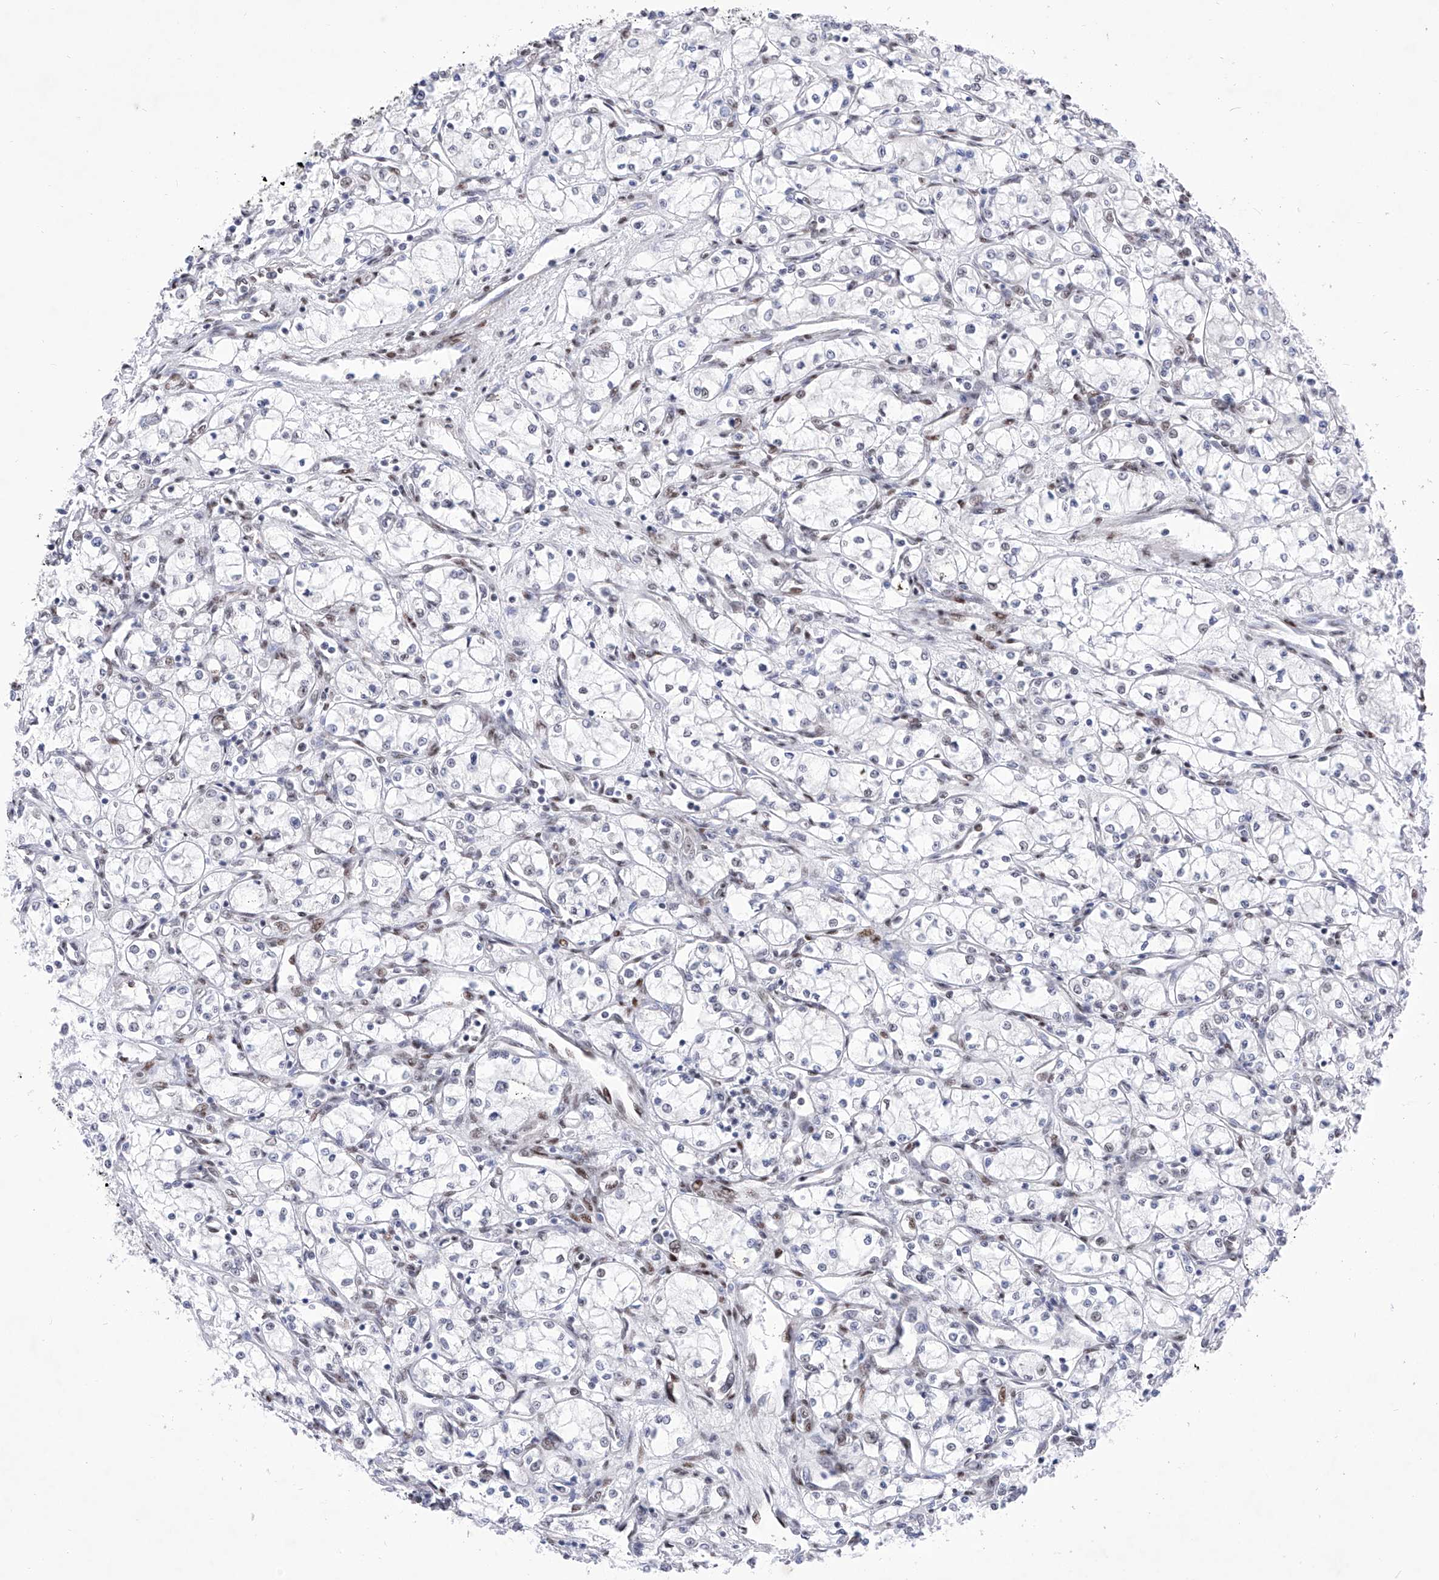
{"staining": {"intensity": "negative", "quantity": "none", "location": "none"}, "tissue": "renal cancer", "cell_type": "Tumor cells", "image_type": "cancer", "snomed": [{"axis": "morphology", "description": "Adenocarcinoma, NOS"}, {"axis": "topography", "description": "Kidney"}], "caption": "This image is of renal cancer stained with IHC to label a protein in brown with the nuclei are counter-stained blue. There is no positivity in tumor cells.", "gene": "ATN1", "patient": {"sex": "male", "age": 59}}